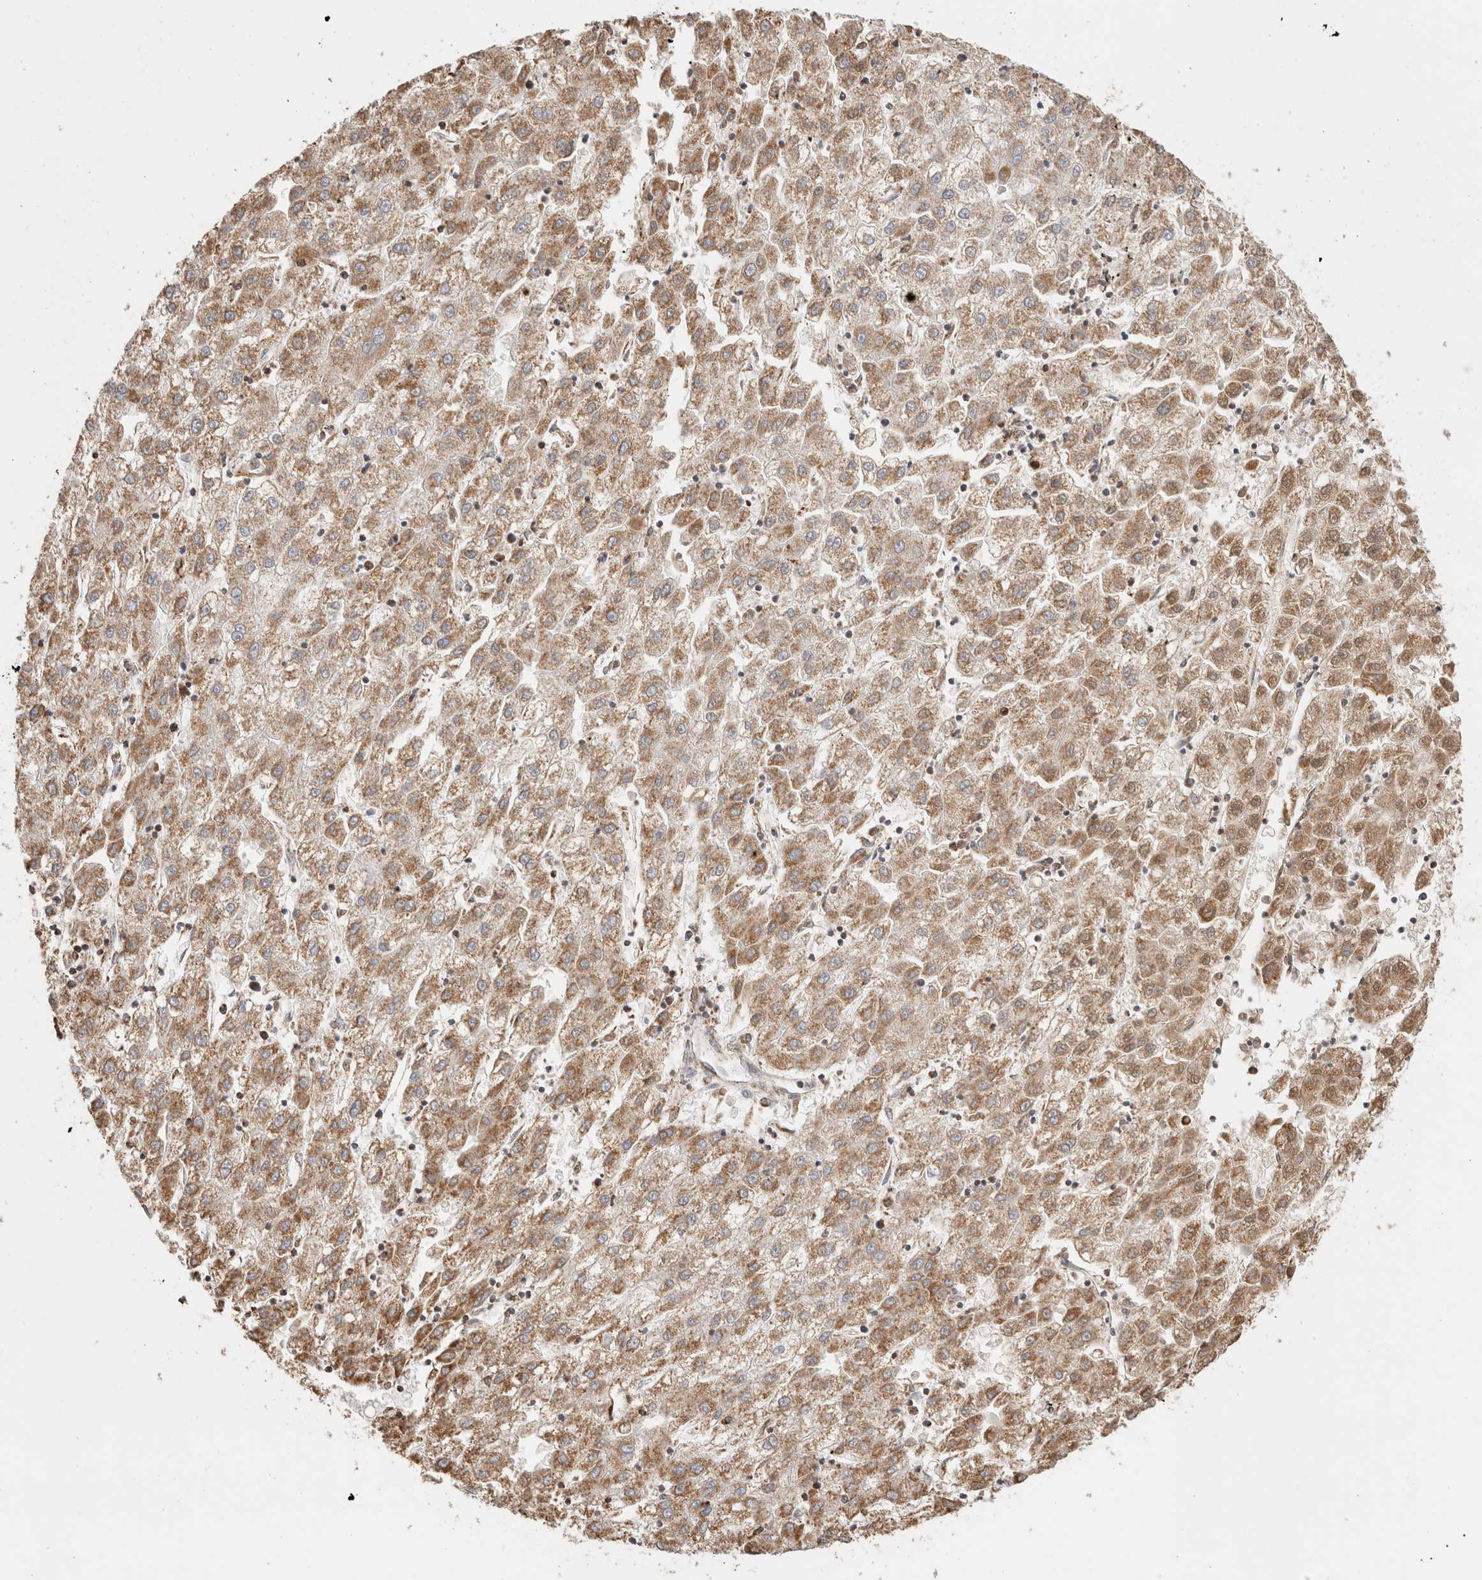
{"staining": {"intensity": "moderate", "quantity": ">75%", "location": "cytoplasmic/membranous"}, "tissue": "liver cancer", "cell_type": "Tumor cells", "image_type": "cancer", "snomed": [{"axis": "morphology", "description": "Carcinoma, Hepatocellular, NOS"}, {"axis": "topography", "description": "Liver"}], "caption": "Tumor cells reveal medium levels of moderate cytoplasmic/membranous staining in approximately >75% of cells in liver hepatocellular carcinoma.", "gene": "C1QBP", "patient": {"sex": "male", "age": 72}}